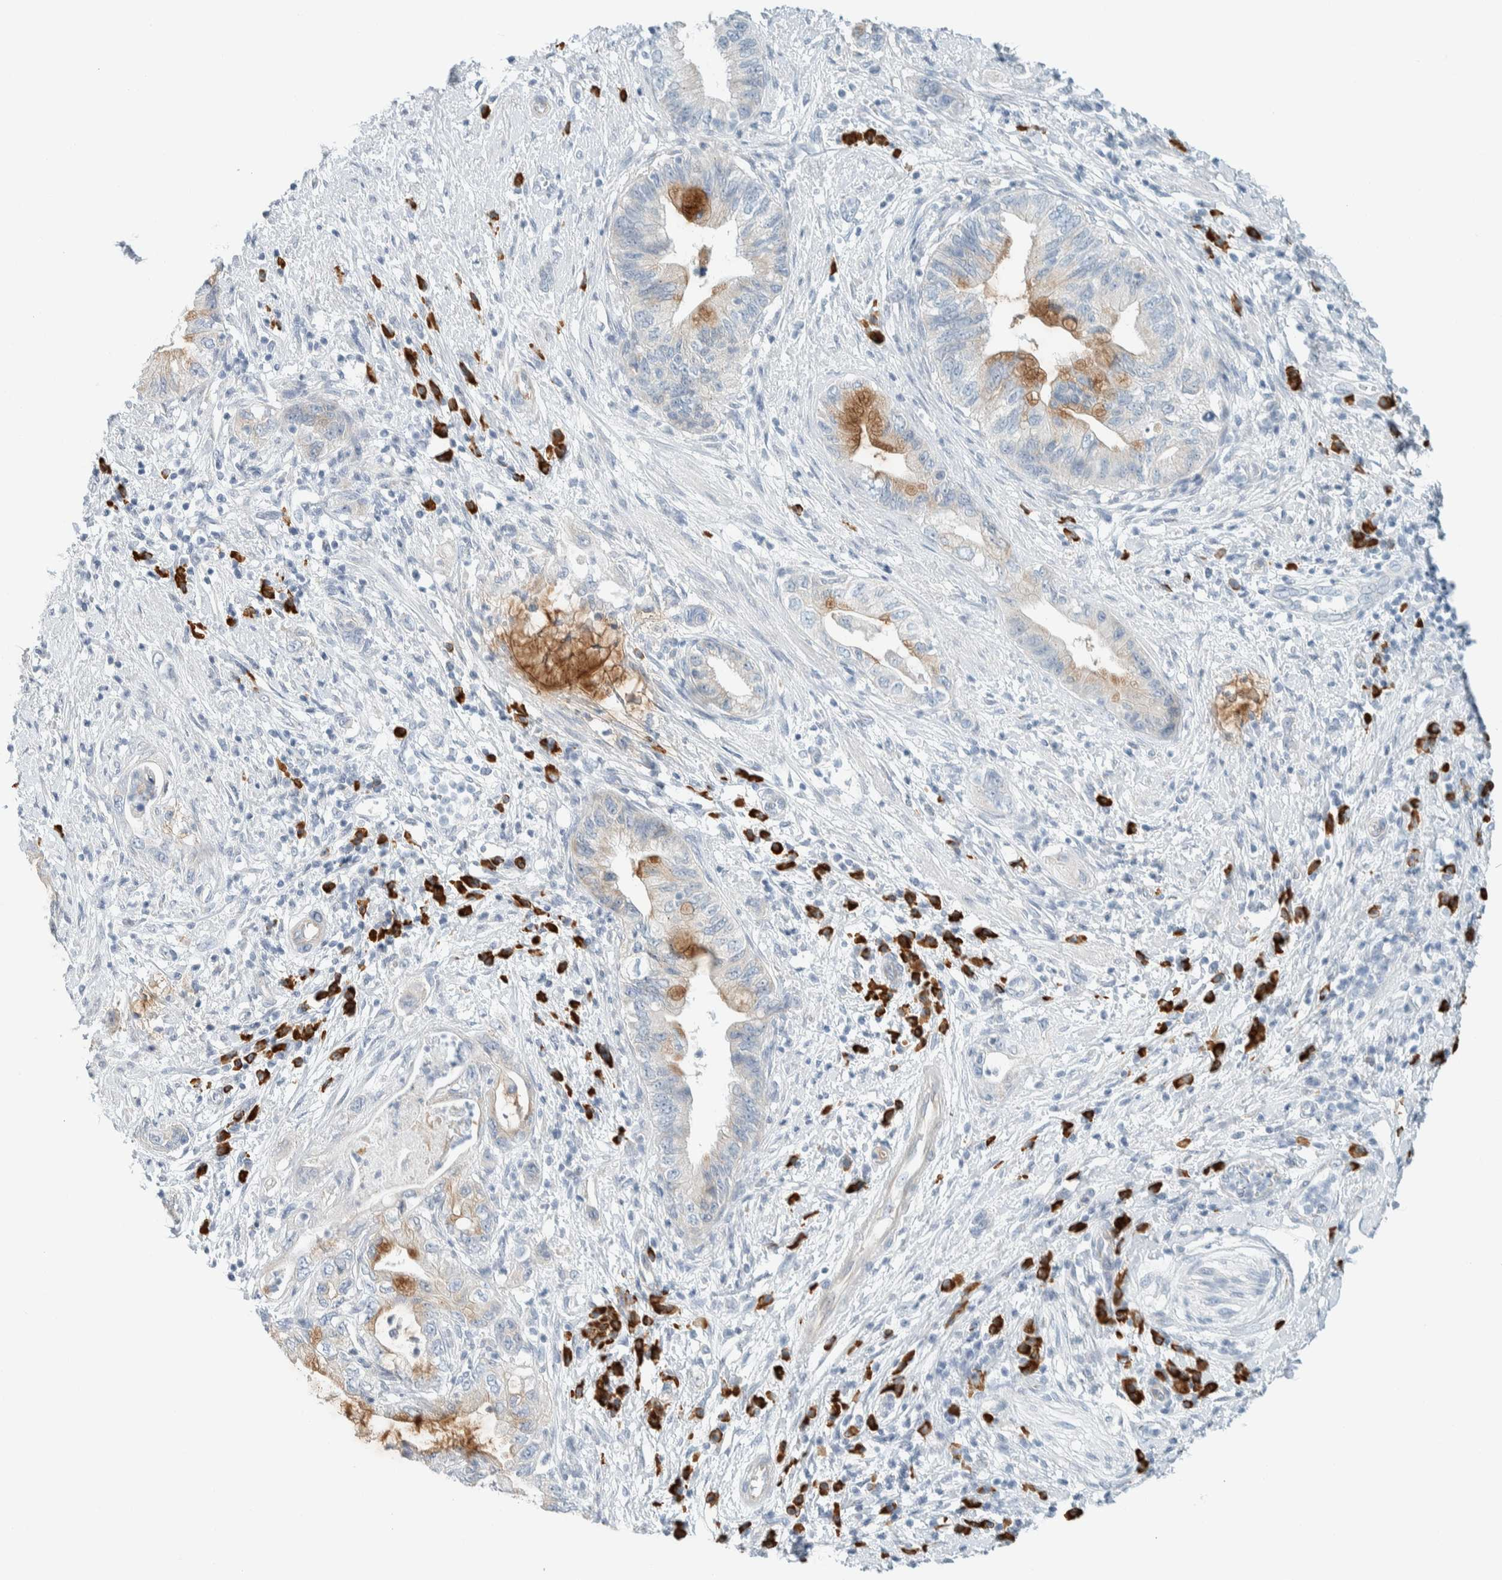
{"staining": {"intensity": "moderate", "quantity": "25%-75%", "location": "cytoplasmic/membranous"}, "tissue": "pancreatic cancer", "cell_type": "Tumor cells", "image_type": "cancer", "snomed": [{"axis": "morphology", "description": "Adenocarcinoma, NOS"}, {"axis": "topography", "description": "Pancreas"}], "caption": "Brown immunohistochemical staining in pancreatic adenocarcinoma reveals moderate cytoplasmic/membranous positivity in approximately 25%-75% of tumor cells.", "gene": "ARHGAP27", "patient": {"sex": "female", "age": 73}}